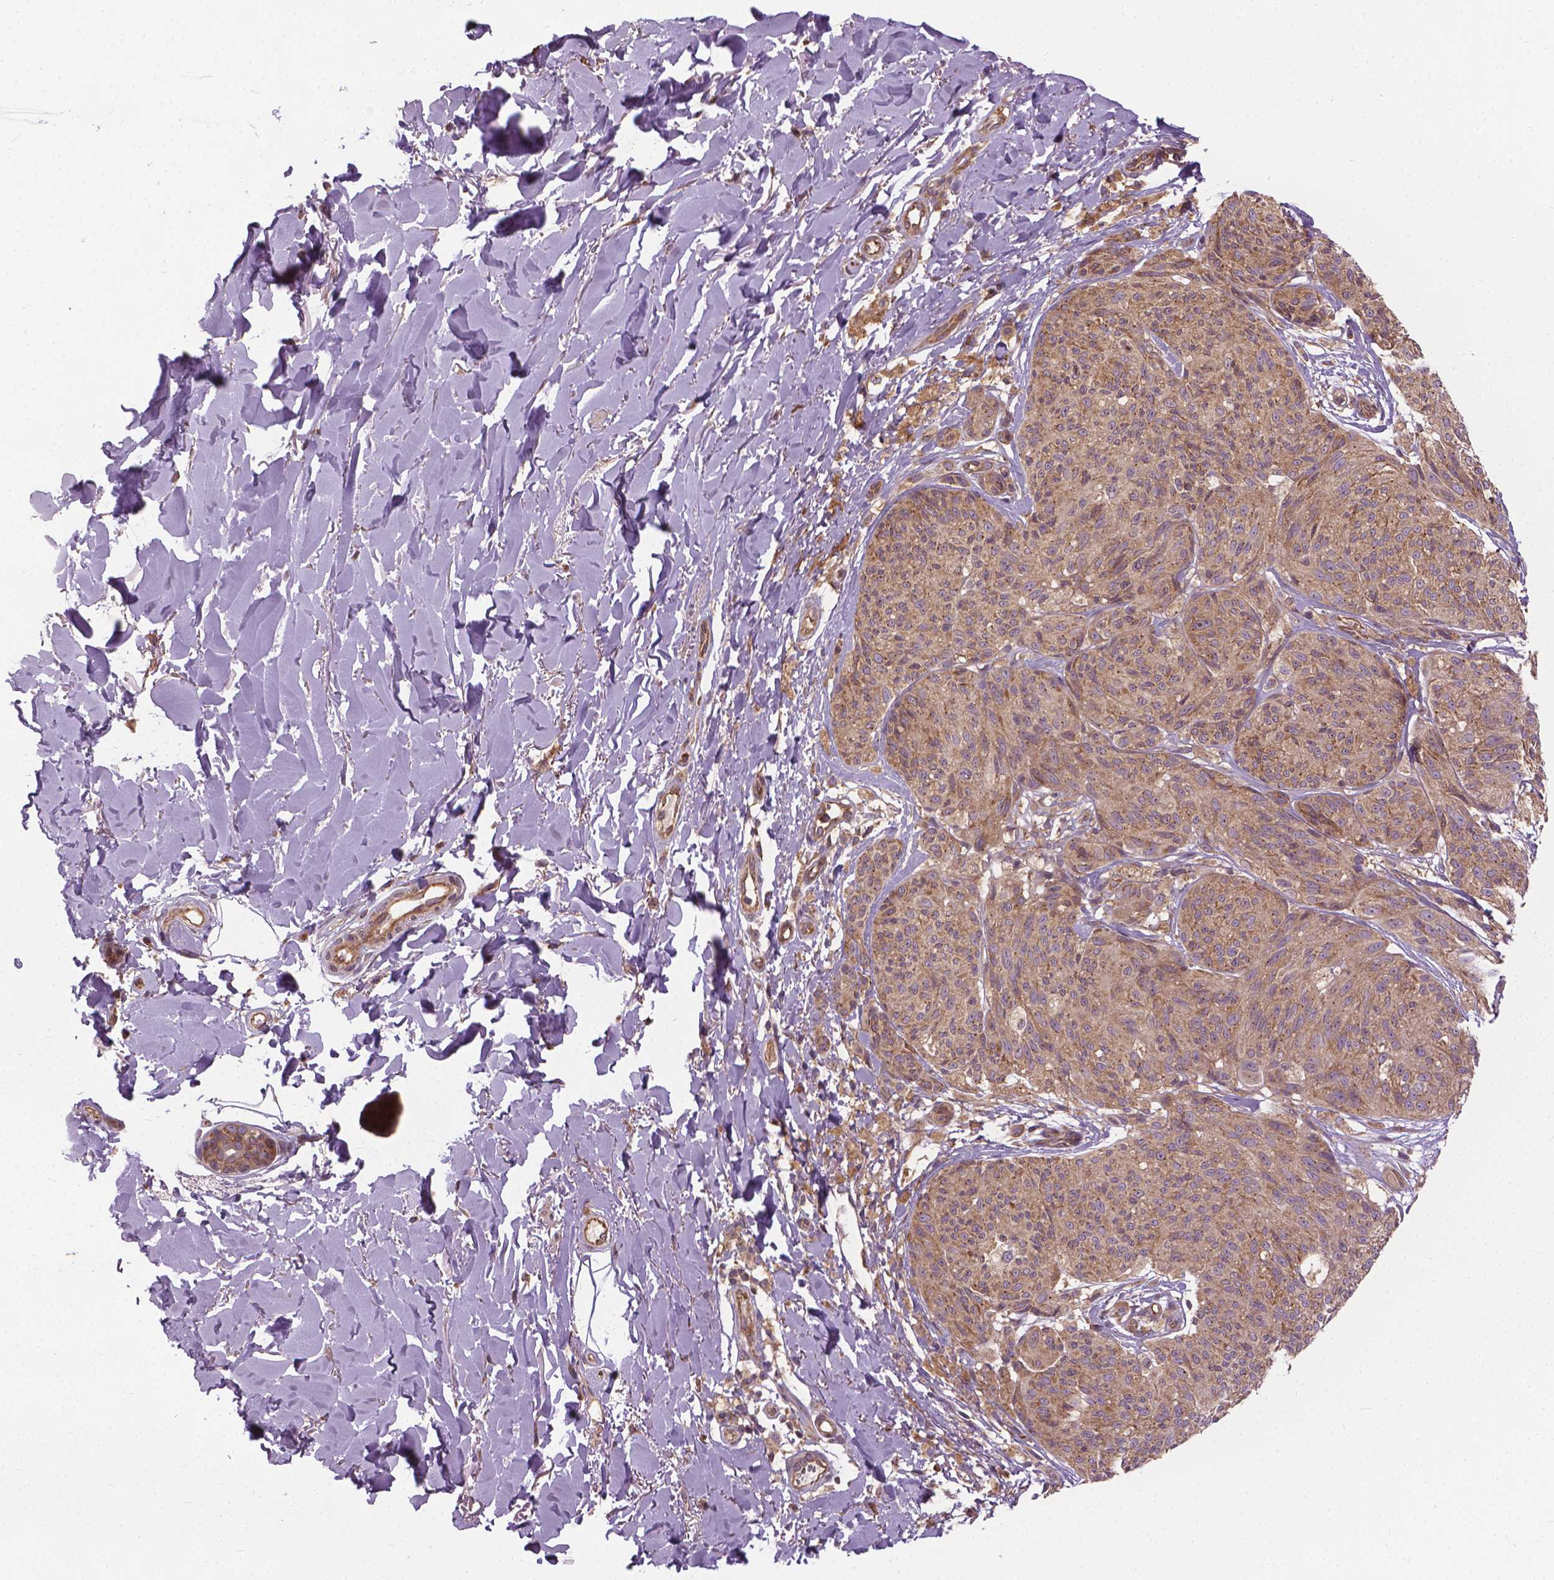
{"staining": {"intensity": "moderate", "quantity": ">75%", "location": "cytoplasmic/membranous"}, "tissue": "melanoma", "cell_type": "Tumor cells", "image_type": "cancer", "snomed": [{"axis": "morphology", "description": "Malignant melanoma, NOS"}, {"axis": "topography", "description": "Skin"}], "caption": "Brown immunohistochemical staining in melanoma demonstrates moderate cytoplasmic/membranous staining in about >75% of tumor cells.", "gene": "MZT1", "patient": {"sex": "female", "age": 87}}